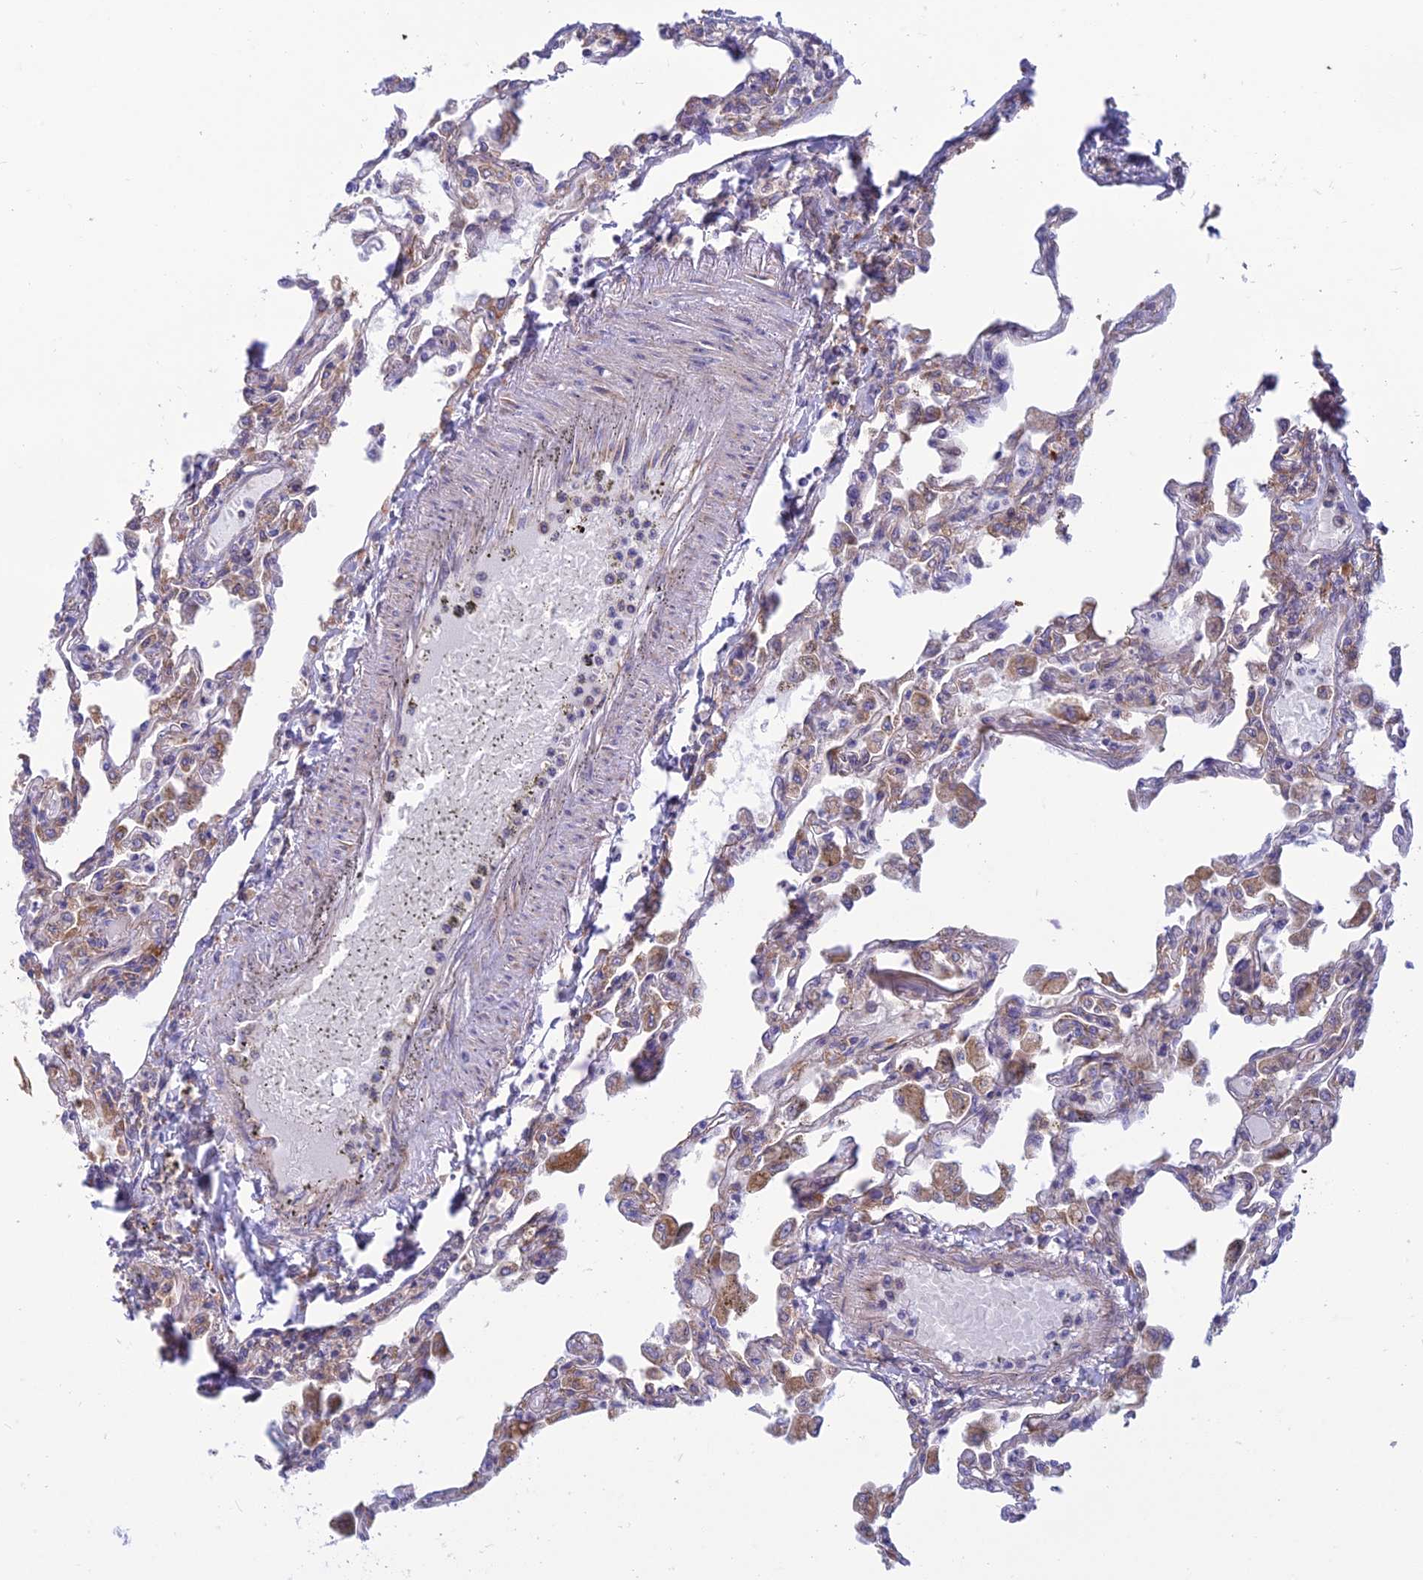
{"staining": {"intensity": "weak", "quantity": "<25%", "location": "cytoplasmic/membranous"}, "tissue": "lung", "cell_type": "Alveolar cells", "image_type": "normal", "snomed": [{"axis": "morphology", "description": "Normal tissue, NOS"}, {"axis": "topography", "description": "Bronchus"}, {"axis": "topography", "description": "Lung"}], "caption": "Immunohistochemical staining of normal human lung shows no significant positivity in alveolar cells. The staining is performed using DAB (3,3'-diaminobenzidine) brown chromogen with nuclei counter-stained in using hematoxylin.", "gene": "RPL17", "patient": {"sex": "female", "age": 49}}